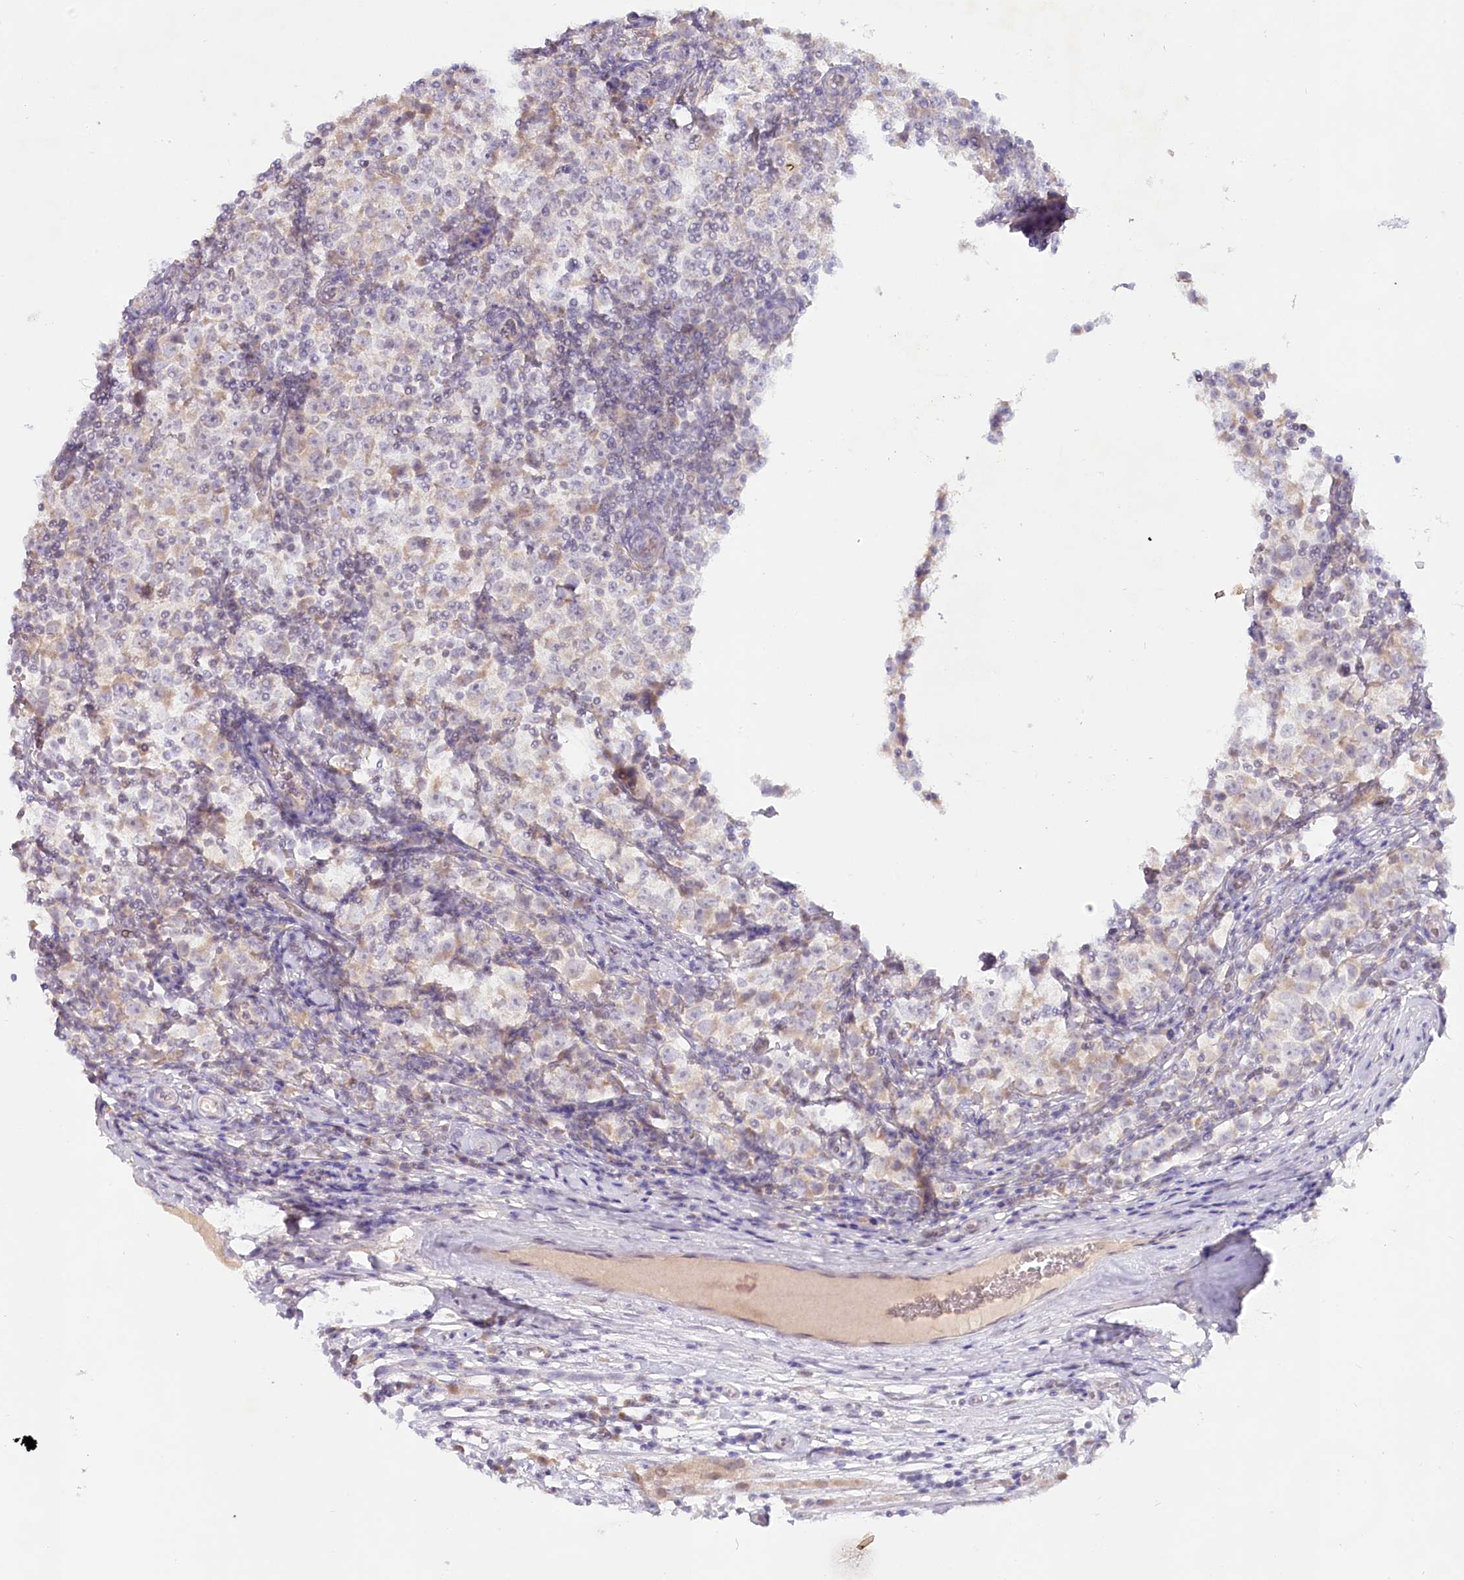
{"staining": {"intensity": "negative", "quantity": "none", "location": "none"}, "tissue": "testis cancer", "cell_type": "Tumor cells", "image_type": "cancer", "snomed": [{"axis": "morphology", "description": "Seminoma, NOS"}, {"axis": "topography", "description": "Testis"}], "caption": "Immunohistochemistry micrograph of neoplastic tissue: testis seminoma stained with DAB (3,3'-diaminobenzidine) demonstrates no significant protein positivity in tumor cells.", "gene": "PSAPL1", "patient": {"sex": "male", "age": 65}}